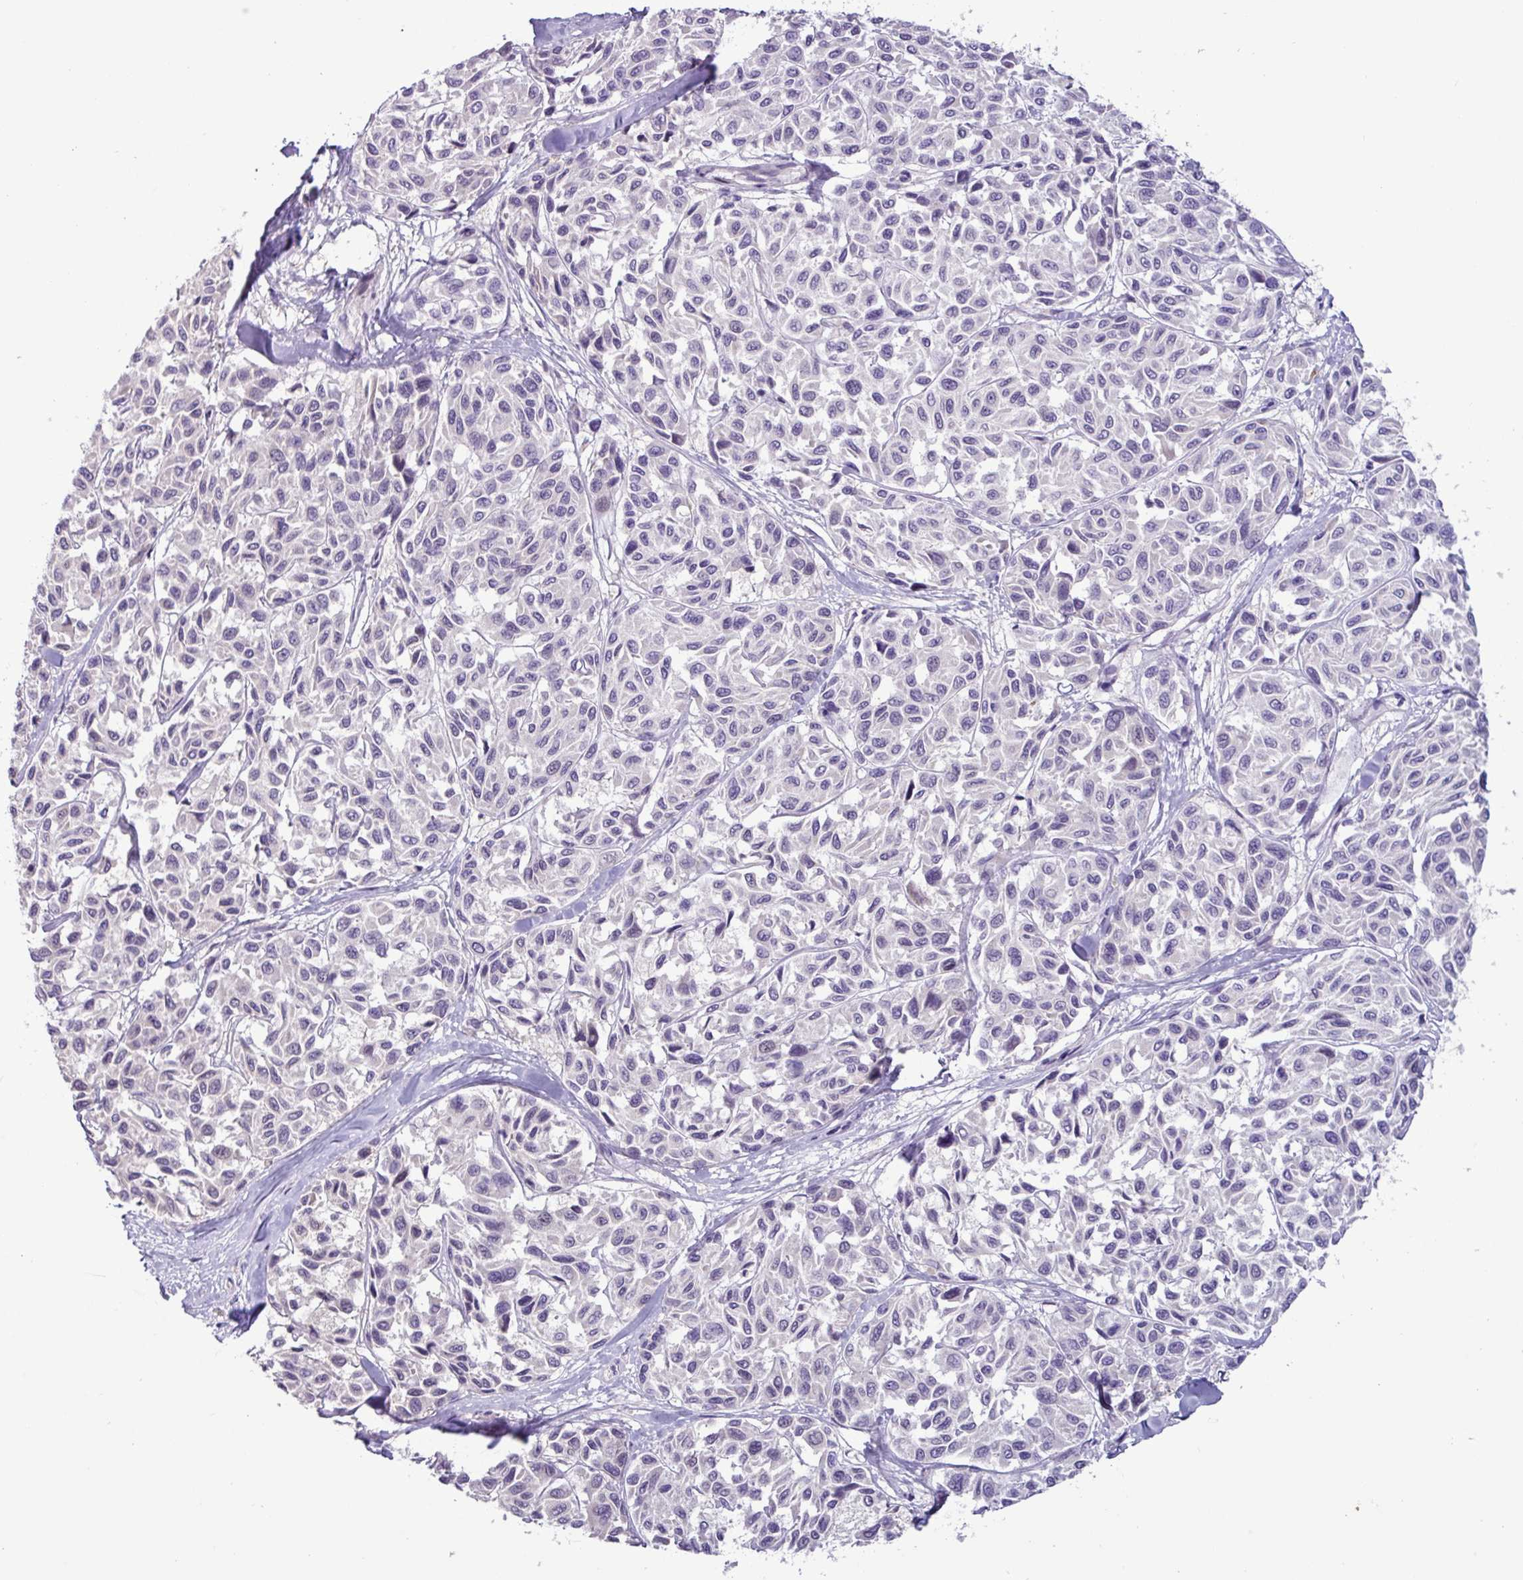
{"staining": {"intensity": "negative", "quantity": "none", "location": "none"}, "tissue": "melanoma", "cell_type": "Tumor cells", "image_type": "cancer", "snomed": [{"axis": "morphology", "description": "Malignant melanoma, NOS"}, {"axis": "topography", "description": "Skin"}], "caption": "An immunohistochemistry (IHC) photomicrograph of malignant melanoma is shown. There is no staining in tumor cells of malignant melanoma. The staining was performed using DAB to visualize the protein expression in brown, while the nuclei were stained in blue with hematoxylin (Magnification: 20x).", "gene": "PNLDC1", "patient": {"sex": "female", "age": 66}}